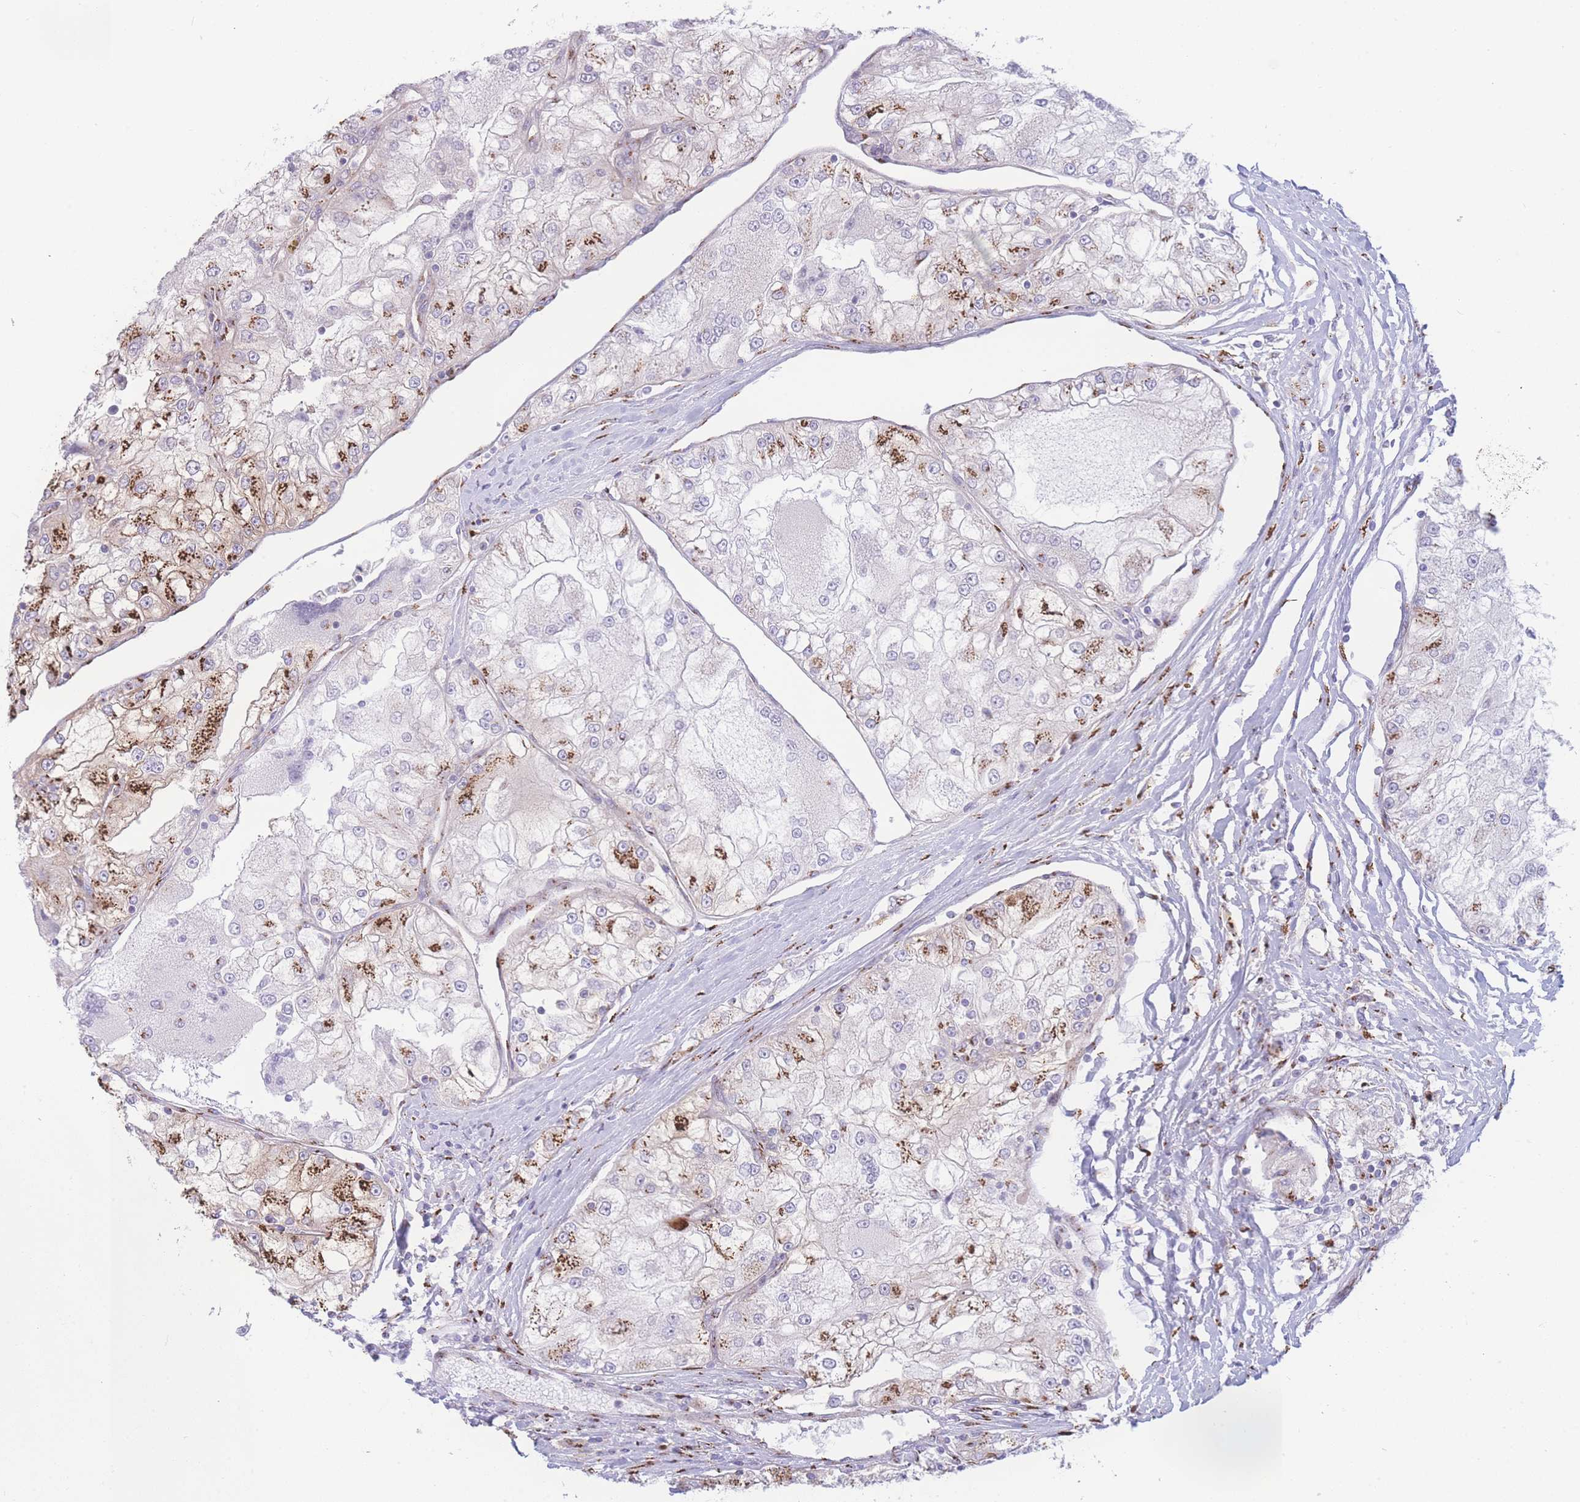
{"staining": {"intensity": "strong", "quantity": "25%-75%", "location": "cytoplasmic/membranous"}, "tissue": "renal cancer", "cell_type": "Tumor cells", "image_type": "cancer", "snomed": [{"axis": "morphology", "description": "Adenocarcinoma, NOS"}, {"axis": "topography", "description": "Kidney"}], "caption": "Renal cancer (adenocarcinoma) stained with DAB immunohistochemistry shows high levels of strong cytoplasmic/membranous positivity in approximately 25%-75% of tumor cells.", "gene": "GOLM2", "patient": {"sex": "female", "age": 72}}